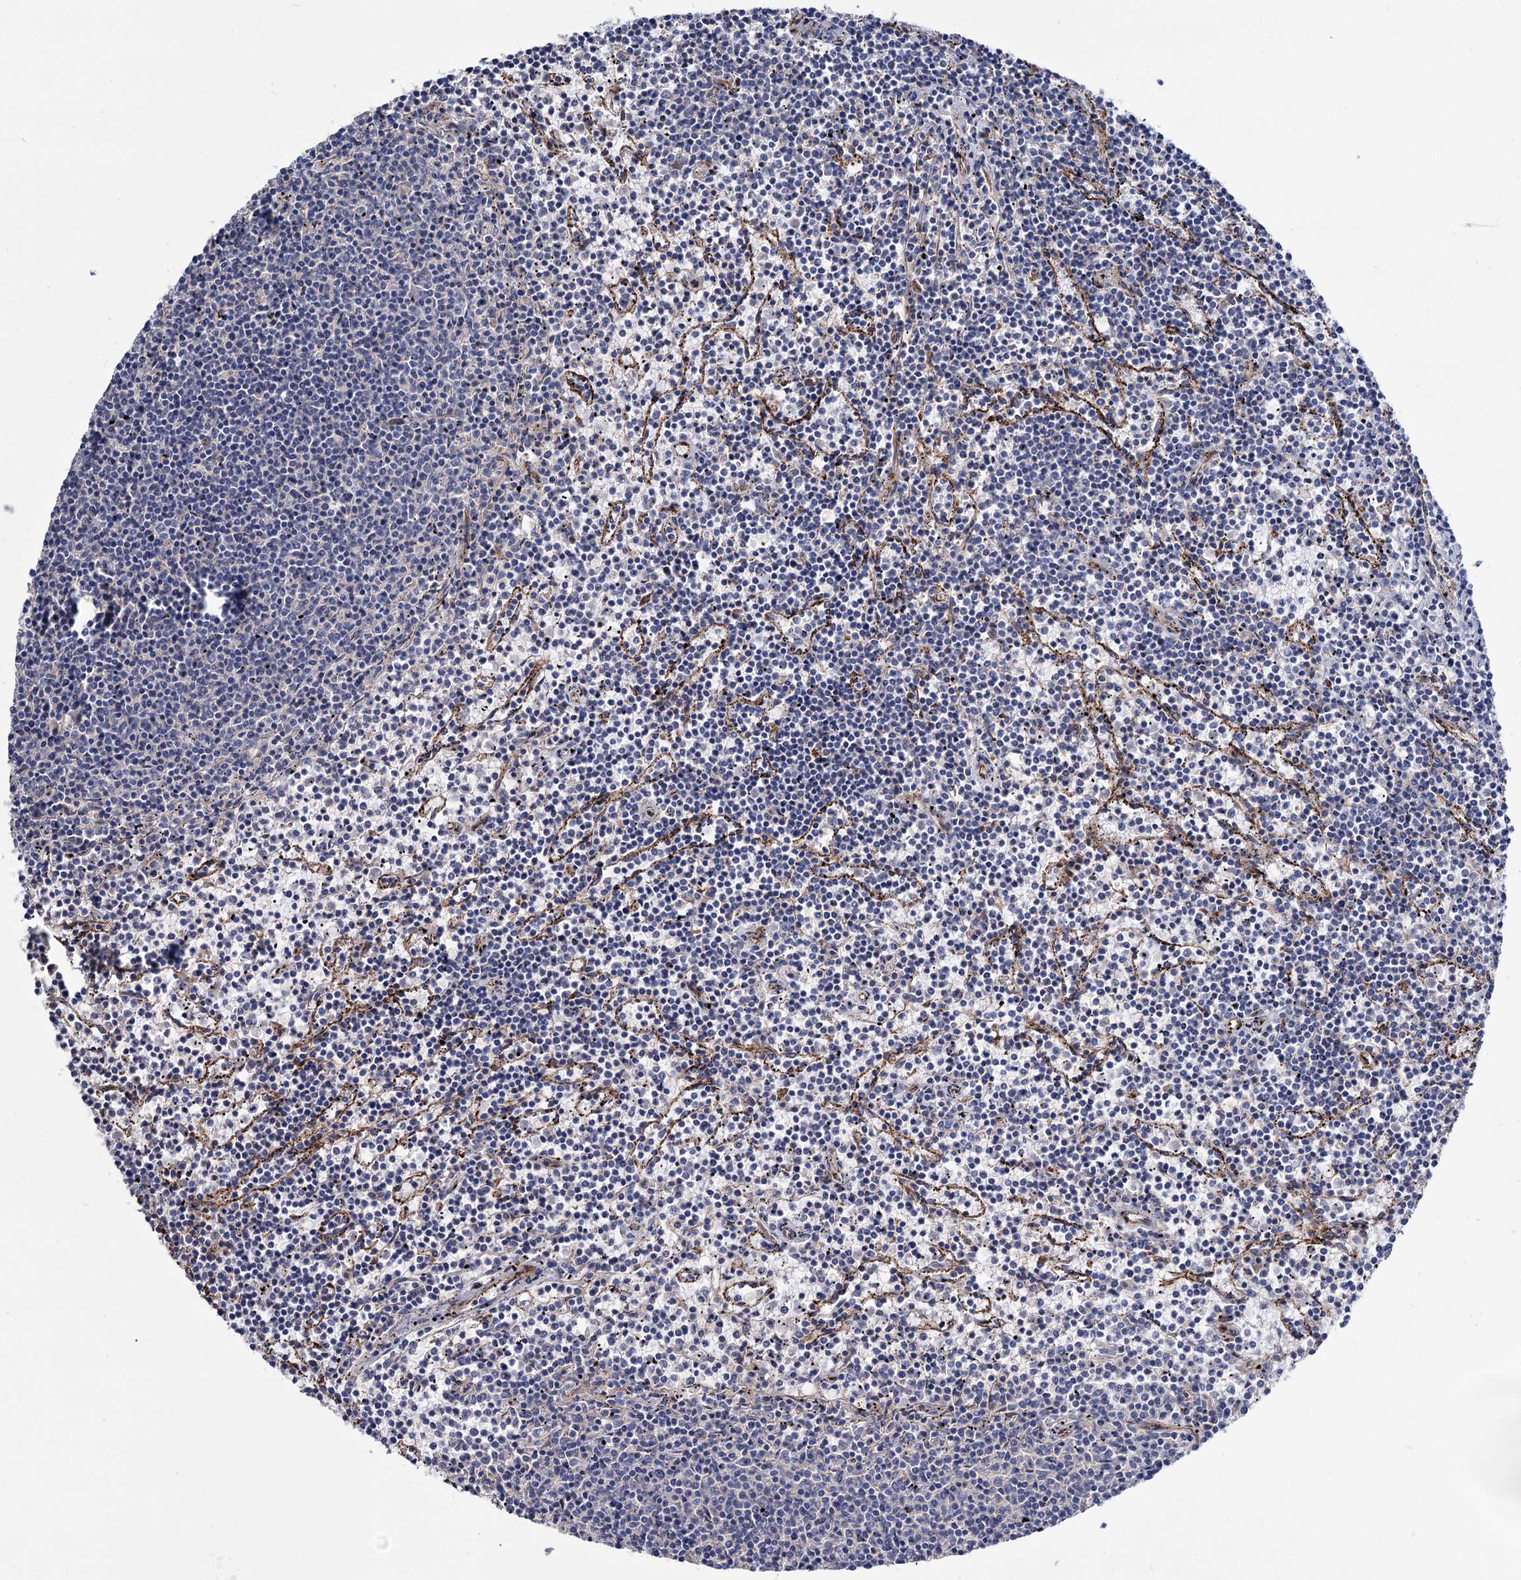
{"staining": {"intensity": "negative", "quantity": "none", "location": "none"}, "tissue": "lymphoma", "cell_type": "Tumor cells", "image_type": "cancer", "snomed": [{"axis": "morphology", "description": "Malignant lymphoma, non-Hodgkin's type, Low grade"}, {"axis": "topography", "description": "Spleen"}], "caption": "This photomicrograph is of low-grade malignant lymphoma, non-Hodgkin's type stained with immunohistochemistry (IHC) to label a protein in brown with the nuclei are counter-stained blue. There is no positivity in tumor cells.", "gene": "NUDCD2", "patient": {"sex": "female", "age": 50}}